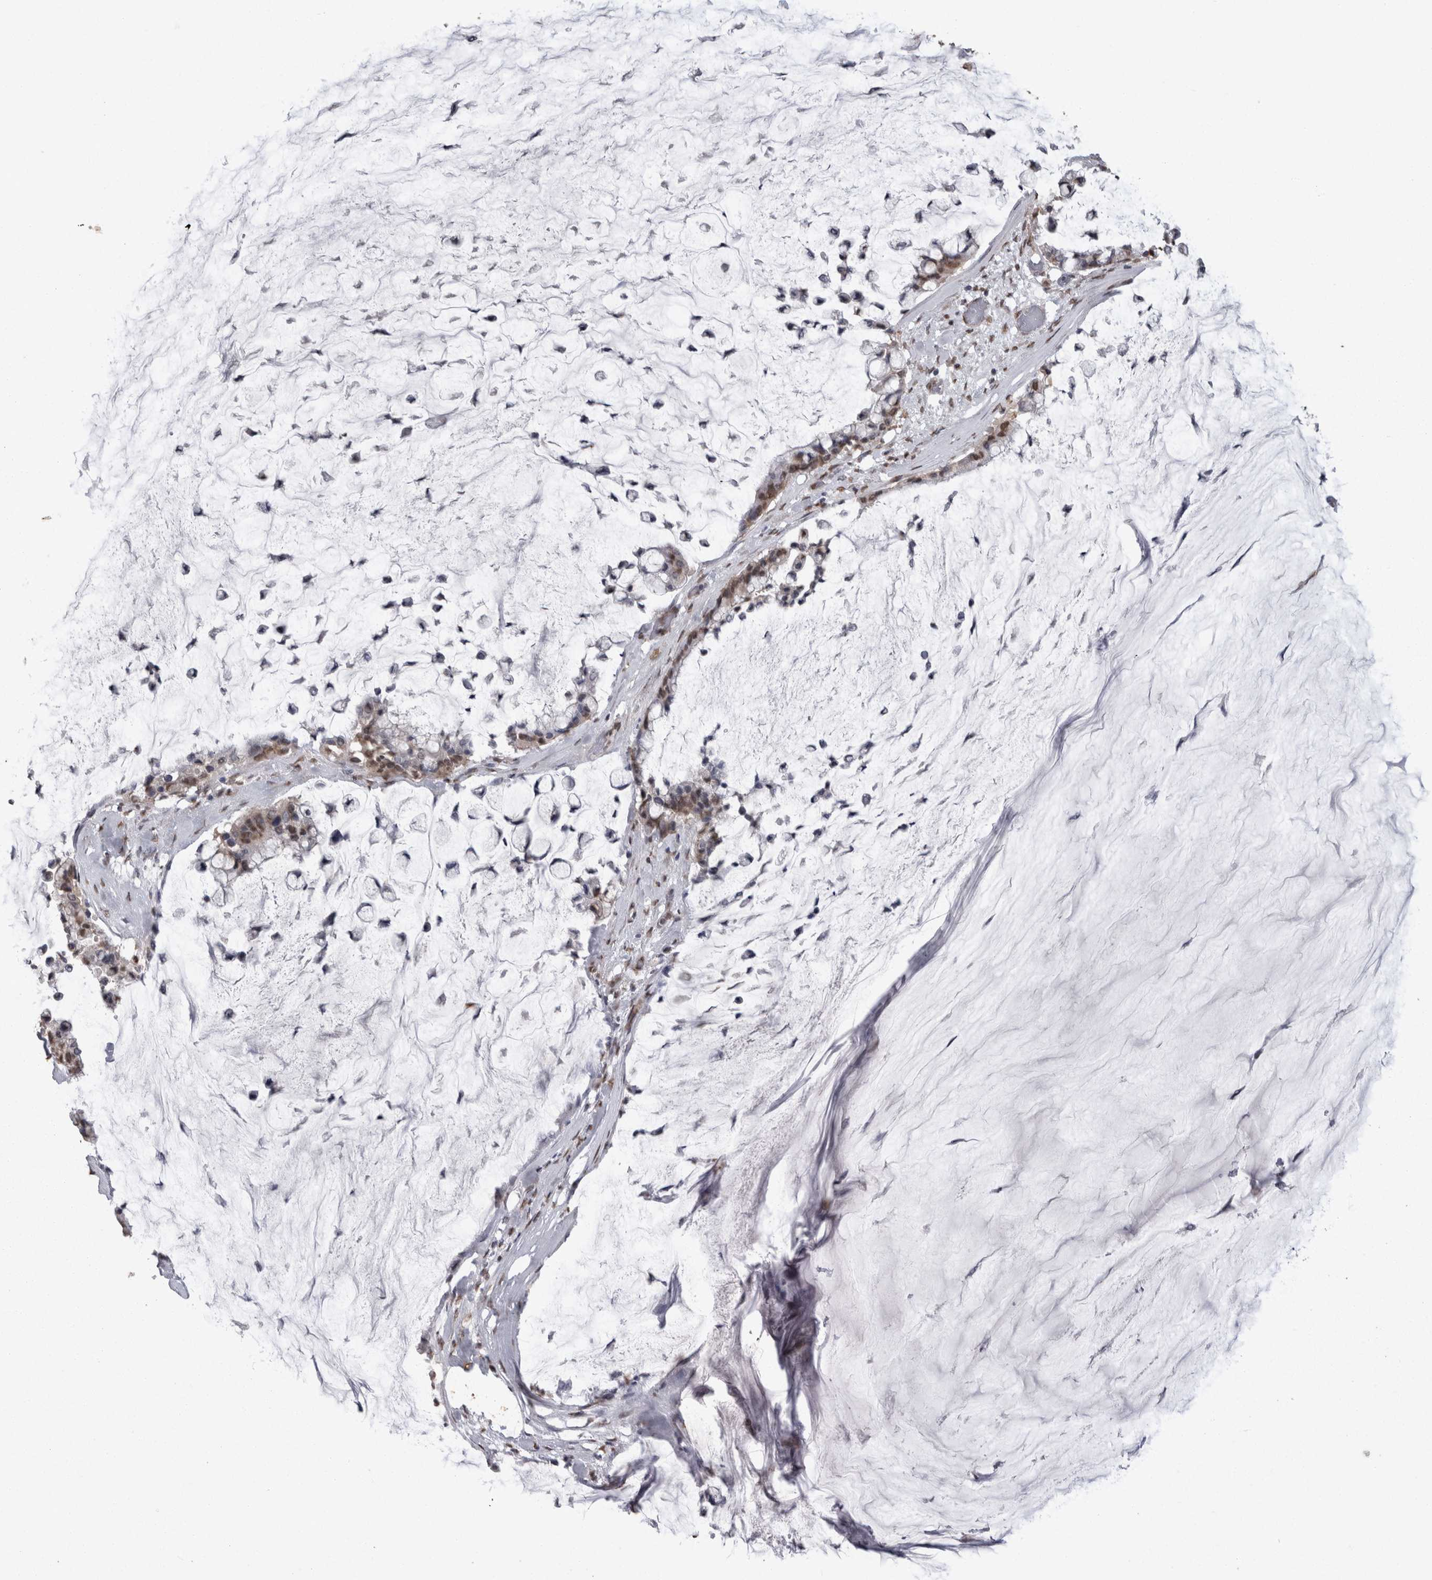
{"staining": {"intensity": "weak", "quantity": "25%-75%", "location": "nuclear"}, "tissue": "pancreatic cancer", "cell_type": "Tumor cells", "image_type": "cancer", "snomed": [{"axis": "morphology", "description": "Adenocarcinoma, NOS"}, {"axis": "topography", "description": "Pancreas"}], "caption": "Weak nuclear staining is present in about 25%-75% of tumor cells in pancreatic cancer.", "gene": "SMAD7", "patient": {"sex": "male", "age": 41}}